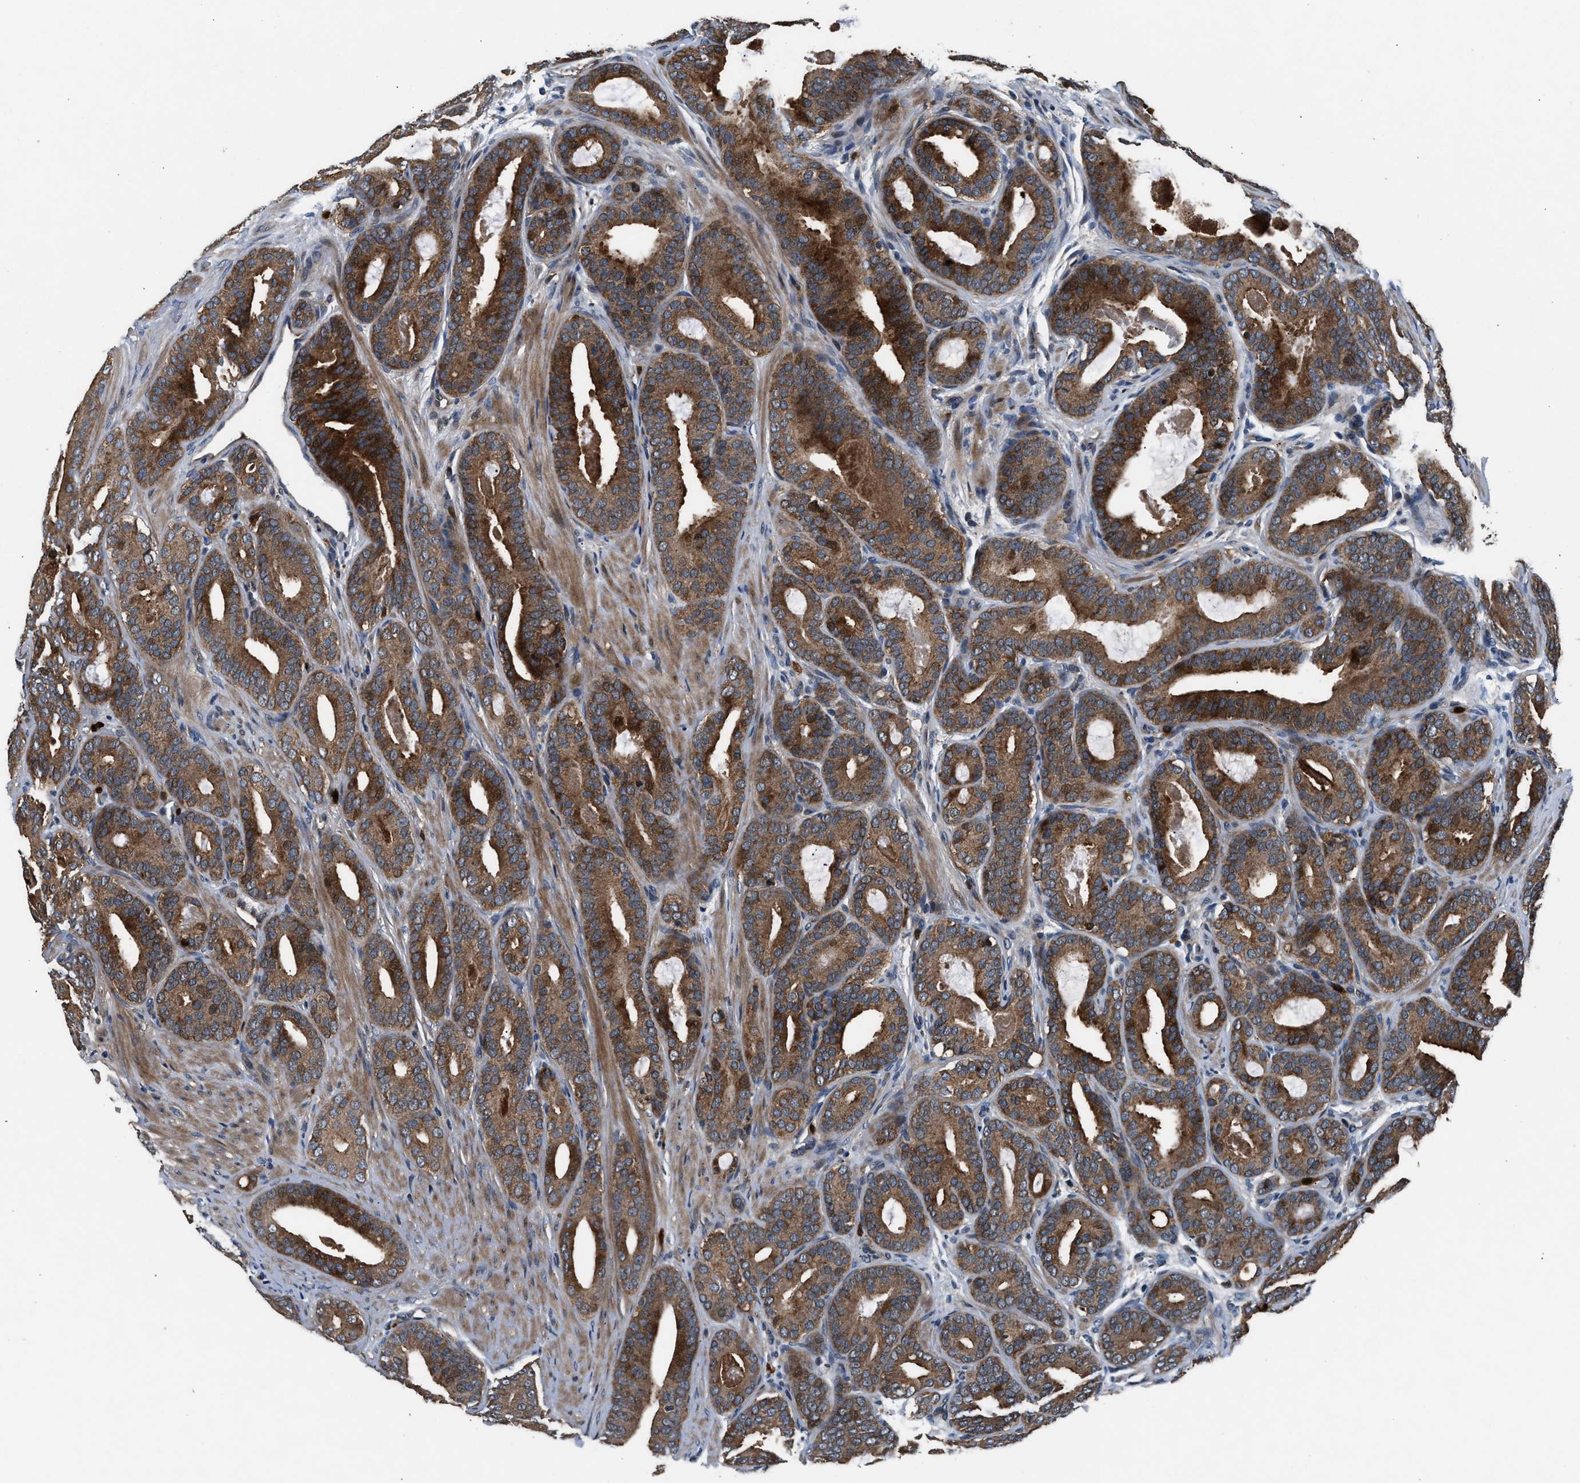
{"staining": {"intensity": "strong", "quantity": ">75%", "location": "cytoplasmic/membranous"}, "tissue": "prostate cancer", "cell_type": "Tumor cells", "image_type": "cancer", "snomed": [{"axis": "morphology", "description": "Adenocarcinoma, High grade"}, {"axis": "topography", "description": "Prostate"}], "caption": "Immunohistochemistry photomicrograph of prostate cancer (adenocarcinoma (high-grade)) stained for a protein (brown), which reveals high levels of strong cytoplasmic/membranous expression in approximately >75% of tumor cells.", "gene": "FAM221A", "patient": {"sex": "male", "age": 60}}